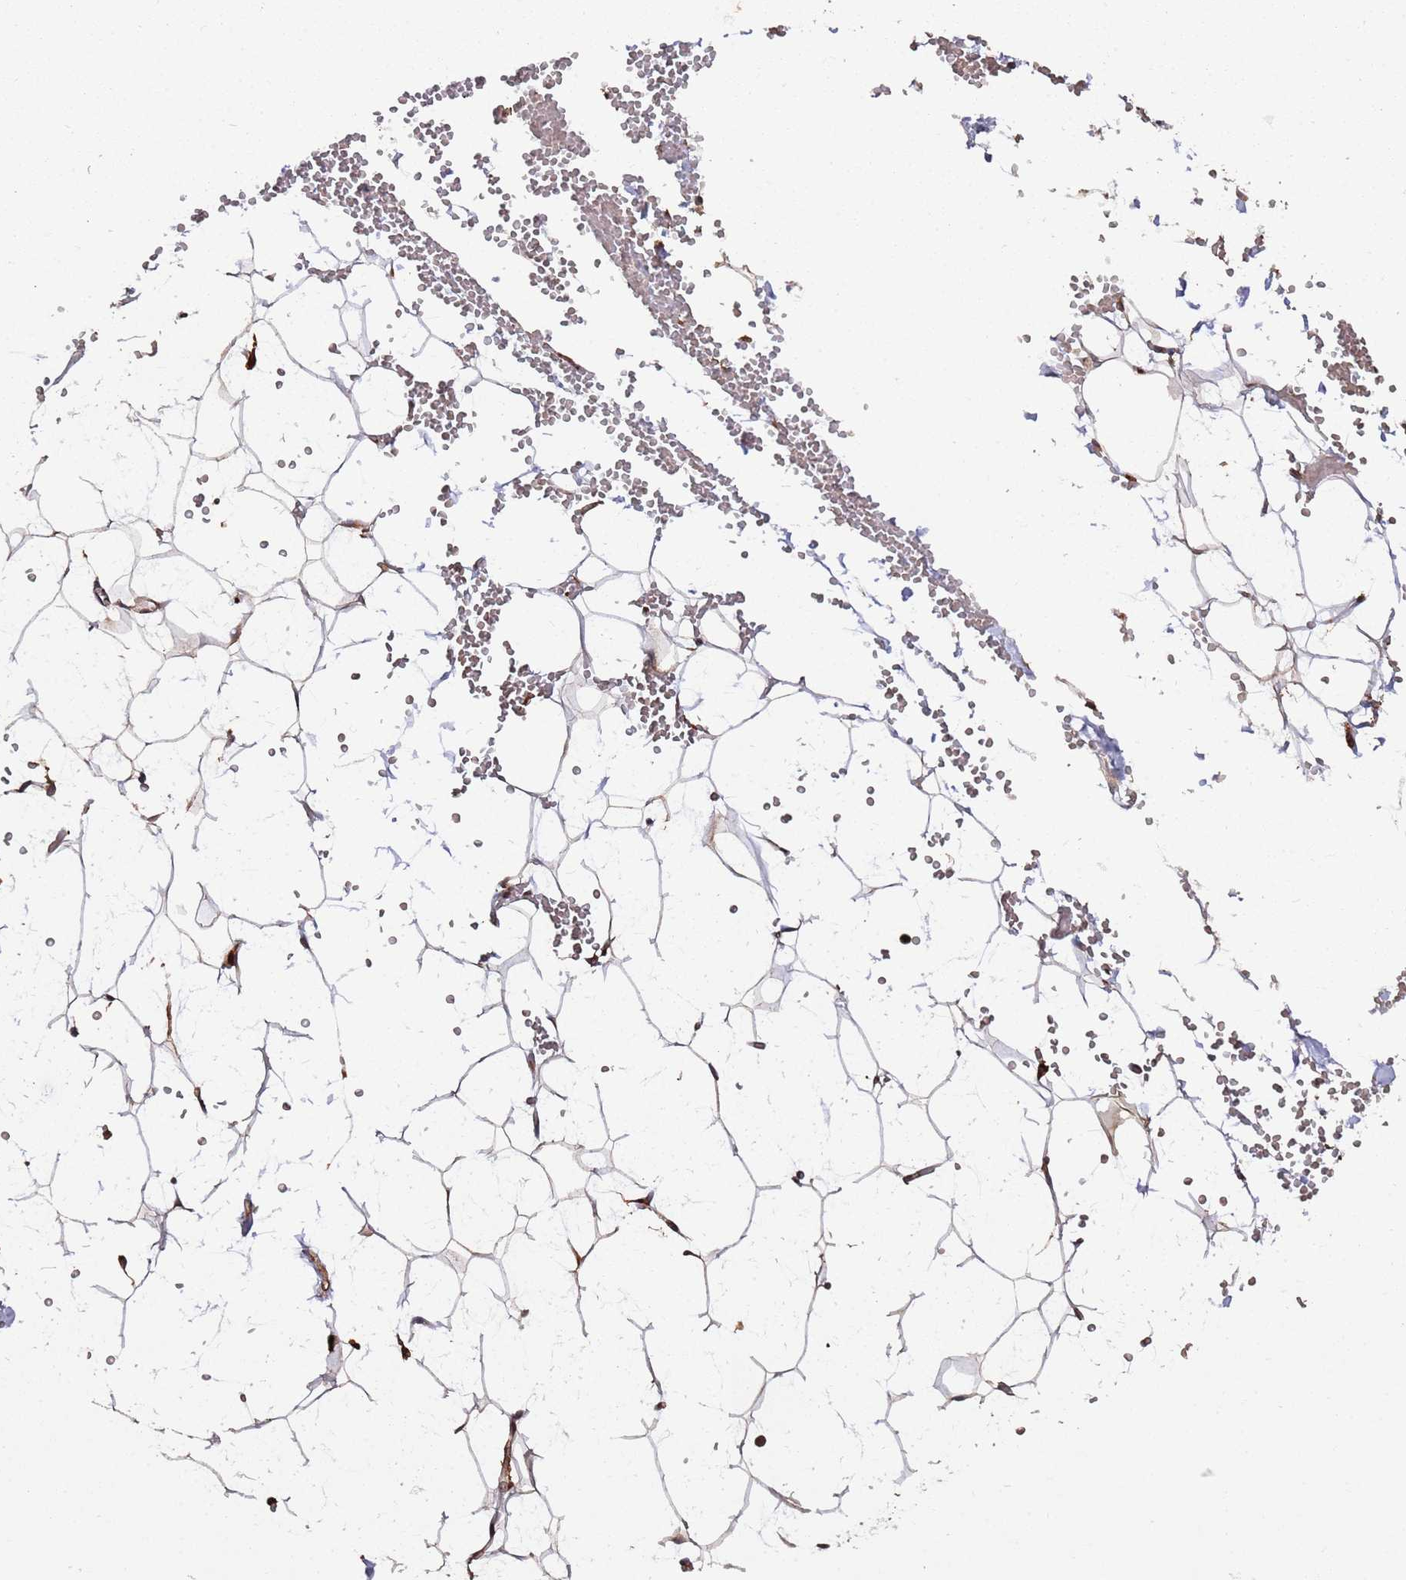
{"staining": {"intensity": "strong", "quantity": ">75%", "location": "nuclear"}, "tissue": "adipose tissue", "cell_type": "Adipocytes", "image_type": "normal", "snomed": [{"axis": "morphology", "description": "Normal tissue, NOS"}, {"axis": "topography", "description": "Breast"}], "caption": "Immunohistochemistry (DAB (3,3'-diaminobenzidine)) staining of unremarkable human adipose tissue displays strong nuclear protein expression in approximately >75% of adipocytes. (DAB IHC, brown staining for protein, blue staining for nuclei).", "gene": "LACC1", "patient": {"sex": "female", "age": 23}}